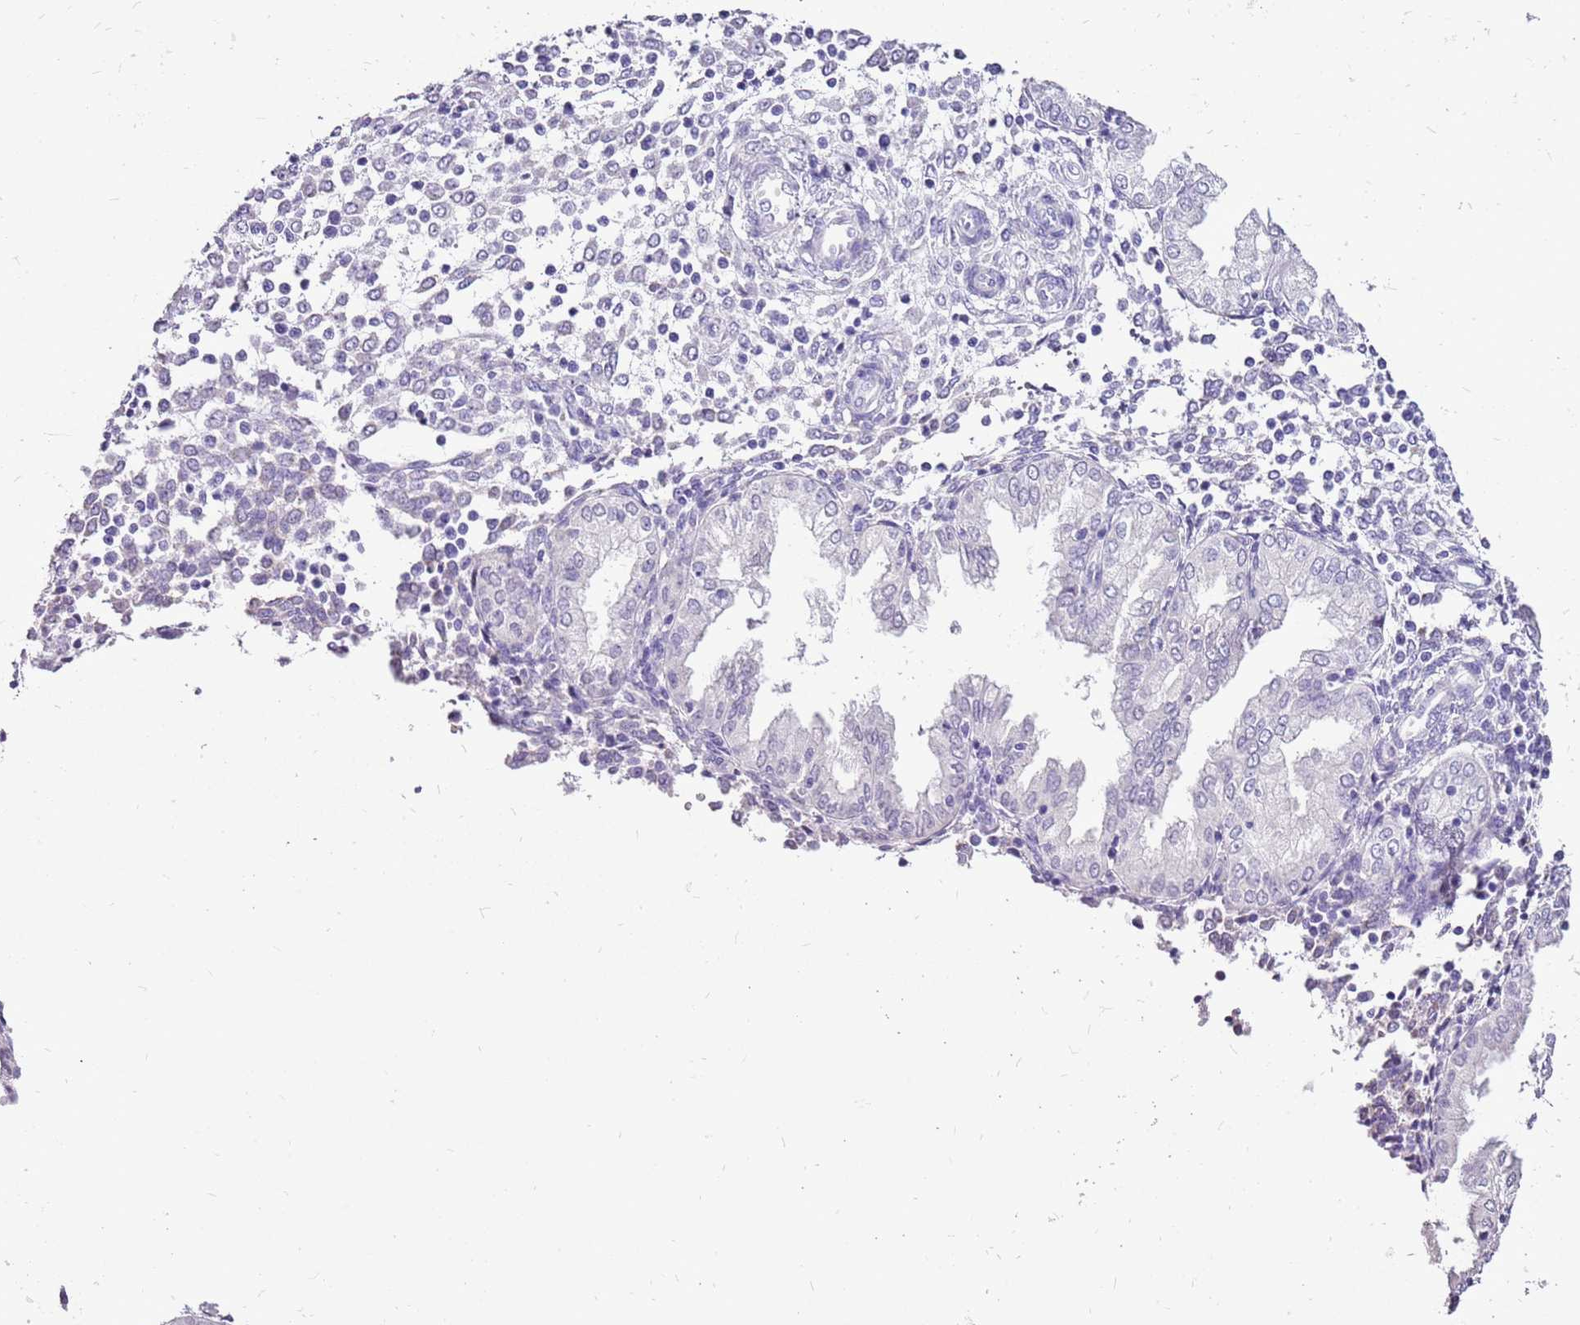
{"staining": {"intensity": "negative", "quantity": "none", "location": "none"}, "tissue": "endometrium", "cell_type": "Cells in endometrial stroma", "image_type": "normal", "snomed": [{"axis": "morphology", "description": "Normal tissue, NOS"}, {"axis": "topography", "description": "Endometrium"}], "caption": "The histopathology image displays no significant expression in cells in endometrial stroma of endometrium.", "gene": "ACSS3", "patient": {"sex": "female", "age": 53}}